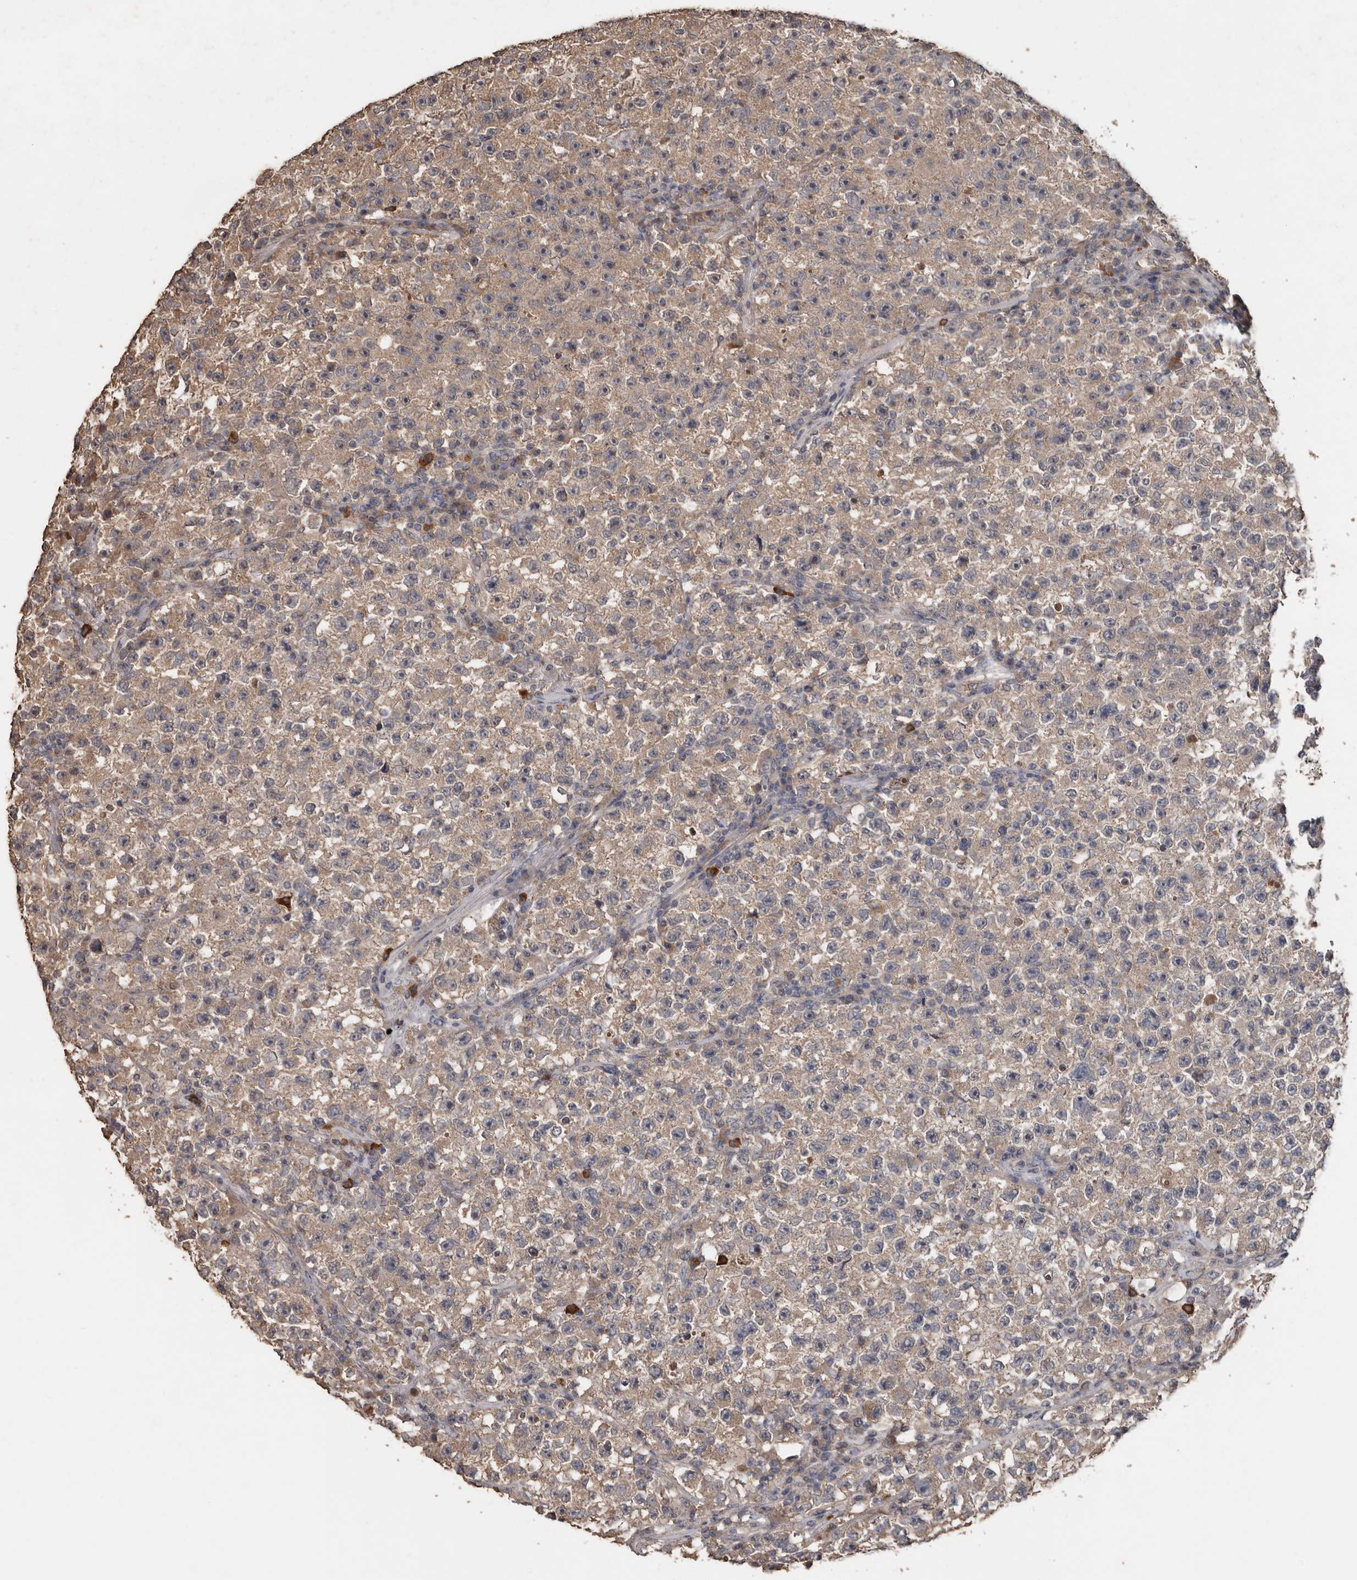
{"staining": {"intensity": "weak", "quantity": ">75%", "location": "cytoplasmic/membranous"}, "tissue": "testis cancer", "cell_type": "Tumor cells", "image_type": "cancer", "snomed": [{"axis": "morphology", "description": "Seminoma, NOS"}, {"axis": "topography", "description": "Testis"}], "caption": "Immunohistochemistry image of human testis cancer (seminoma) stained for a protein (brown), which shows low levels of weak cytoplasmic/membranous staining in about >75% of tumor cells.", "gene": "HYAL4", "patient": {"sex": "male", "age": 22}}